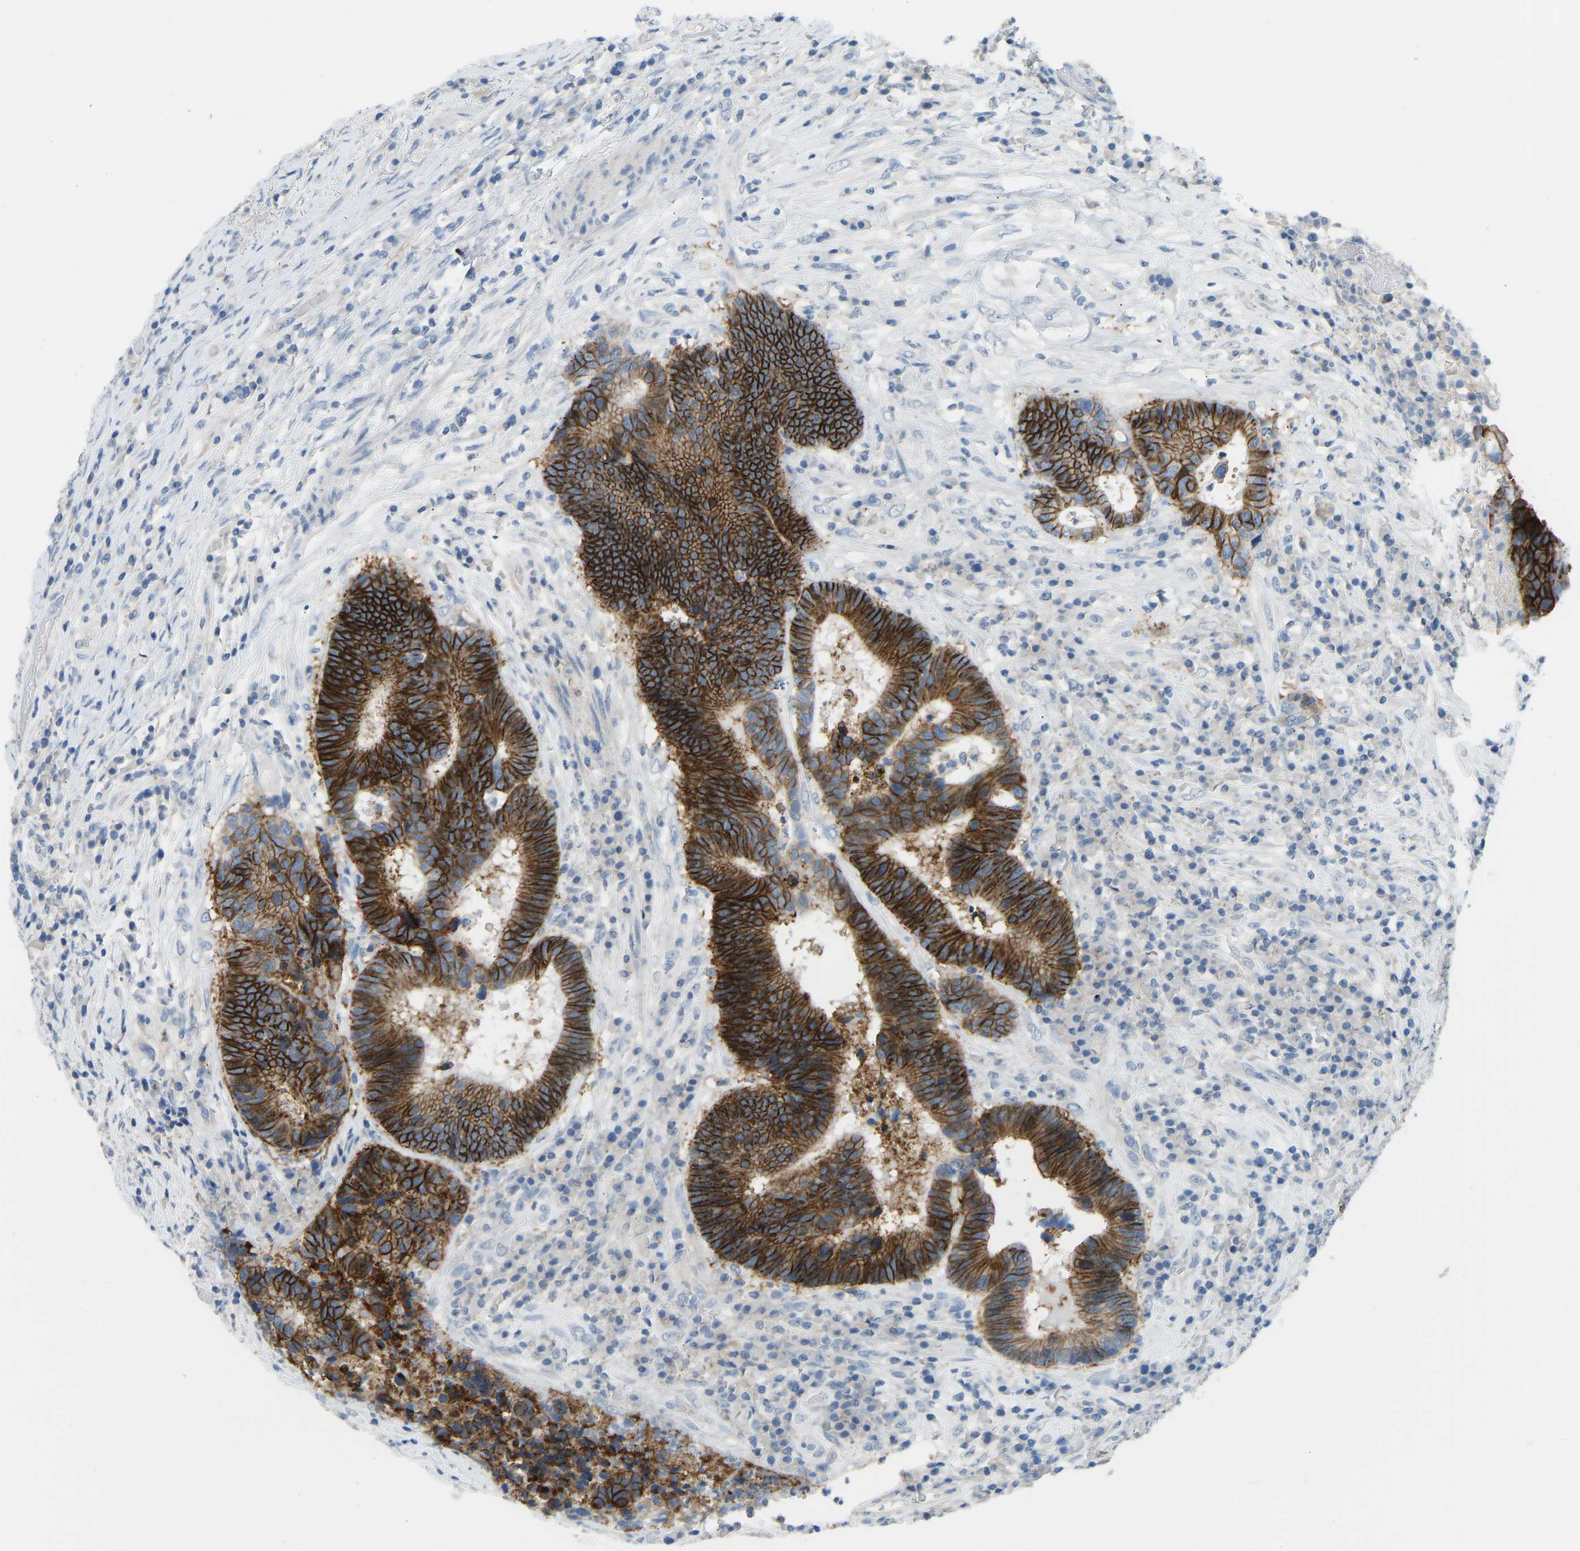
{"staining": {"intensity": "strong", "quantity": ">75%", "location": "cytoplasmic/membranous"}, "tissue": "colorectal cancer", "cell_type": "Tumor cells", "image_type": "cancer", "snomed": [{"axis": "morphology", "description": "Adenocarcinoma, NOS"}, {"axis": "topography", "description": "Rectum"}], "caption": "A histopathology image of human colorectal adenocarcinoma stained for a protein displays strong cytoplasmic/membranous brown staining in tumor cells.", "gene": "ATP1A1", "patient": {"sex": "female", "age": 89}}